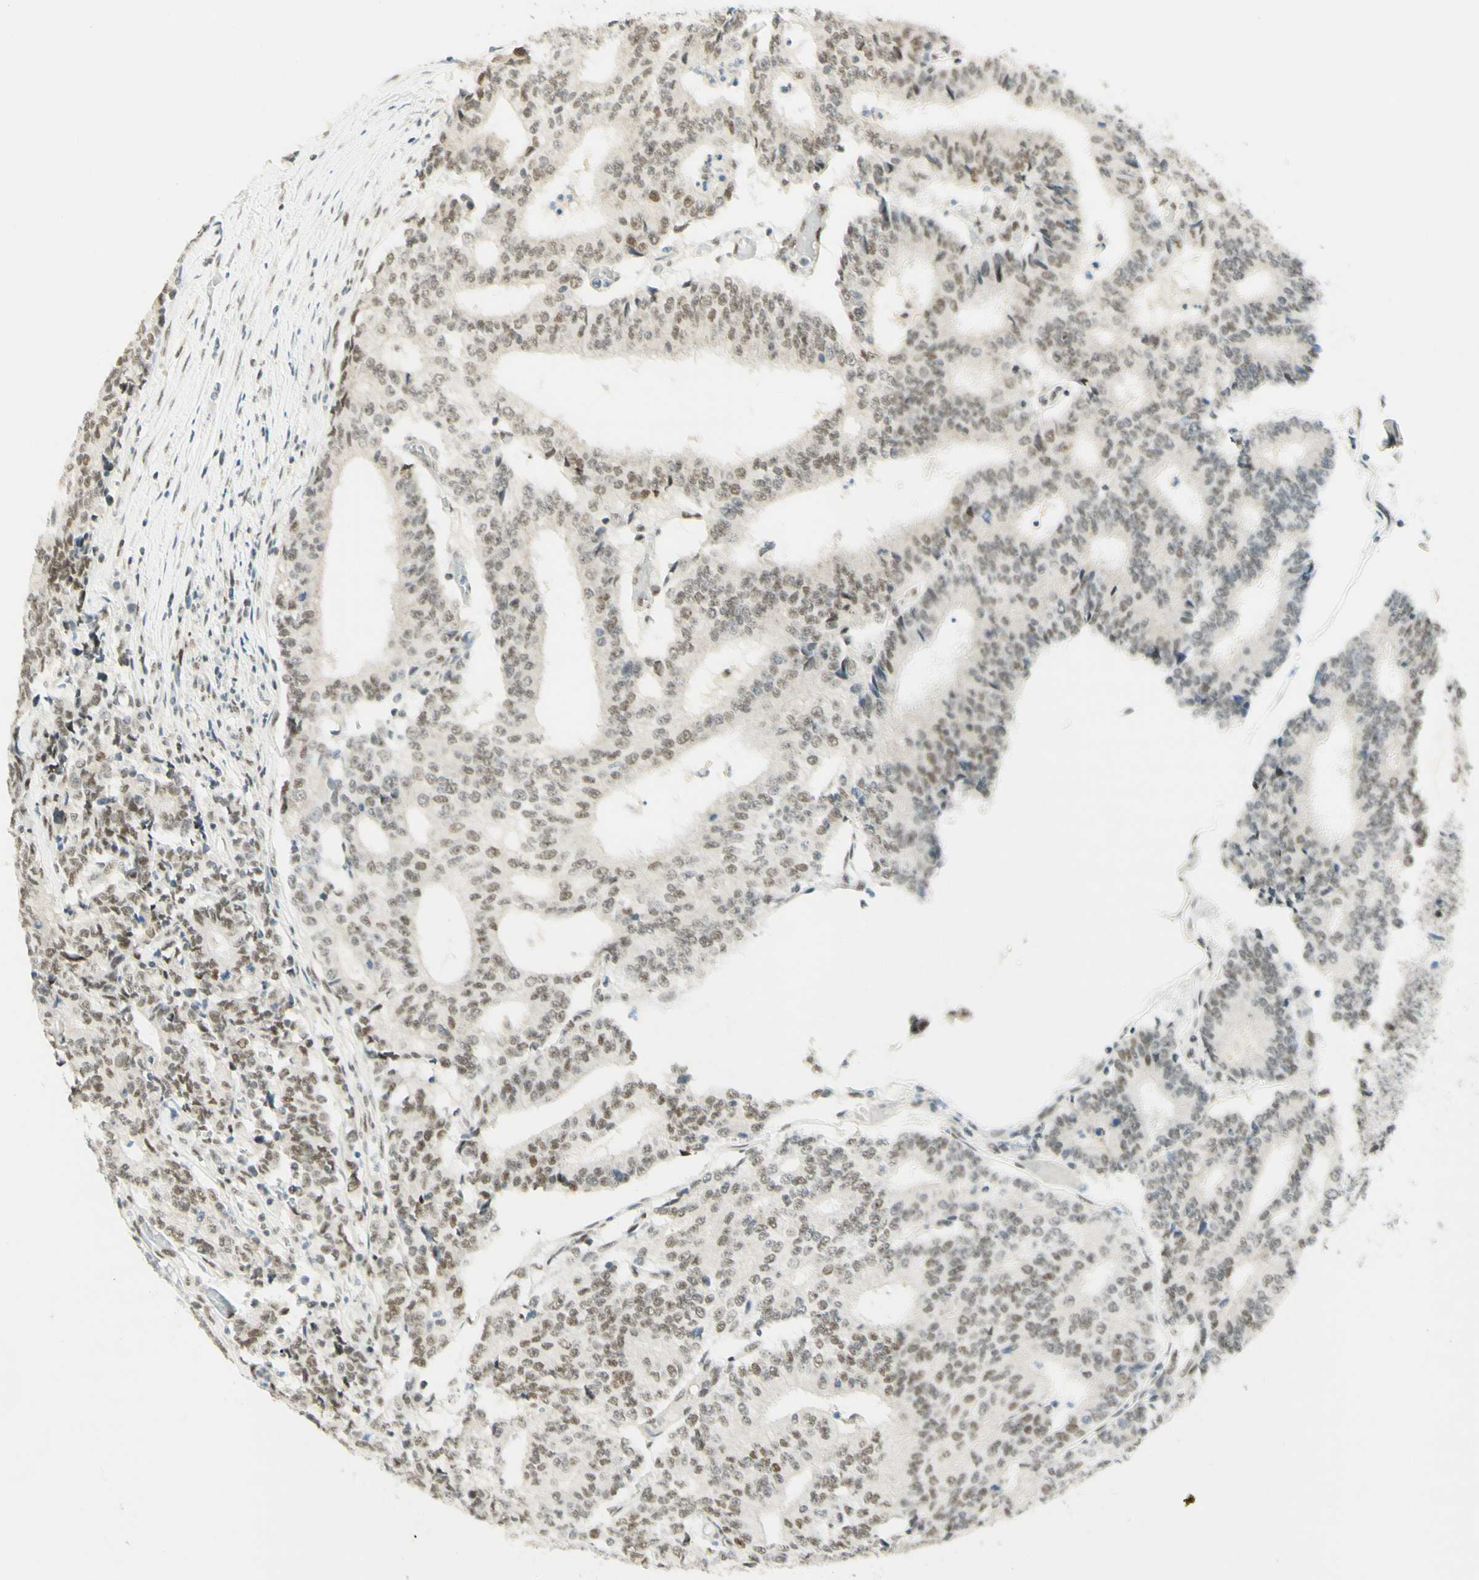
{"staining": {"intensity": "weak", "quantity": ">75%", "location": "nuclear"}, "tissue": "prostate cancer", "cell_type": "Tumor cells", "image_type": "cancer", "snomed": [{"axis": "morphology", "description": "Normal tissue, NOS"}, {"axis": "morphology", "description": "Adenocarcinoma, High grade"}, {"axis": "topography", "description": "Prostate"}, {"axis": "topography", "description": "Seminal veicle"}], "caption": "Human adenocarcinoma (high-grade) (prostate) stained for a protein (brown) shows weak nuclear positive expression in approximately >75% of tumor cells.", "gene": "PMS2", "patient": {"sex": "male", "age": 55}}